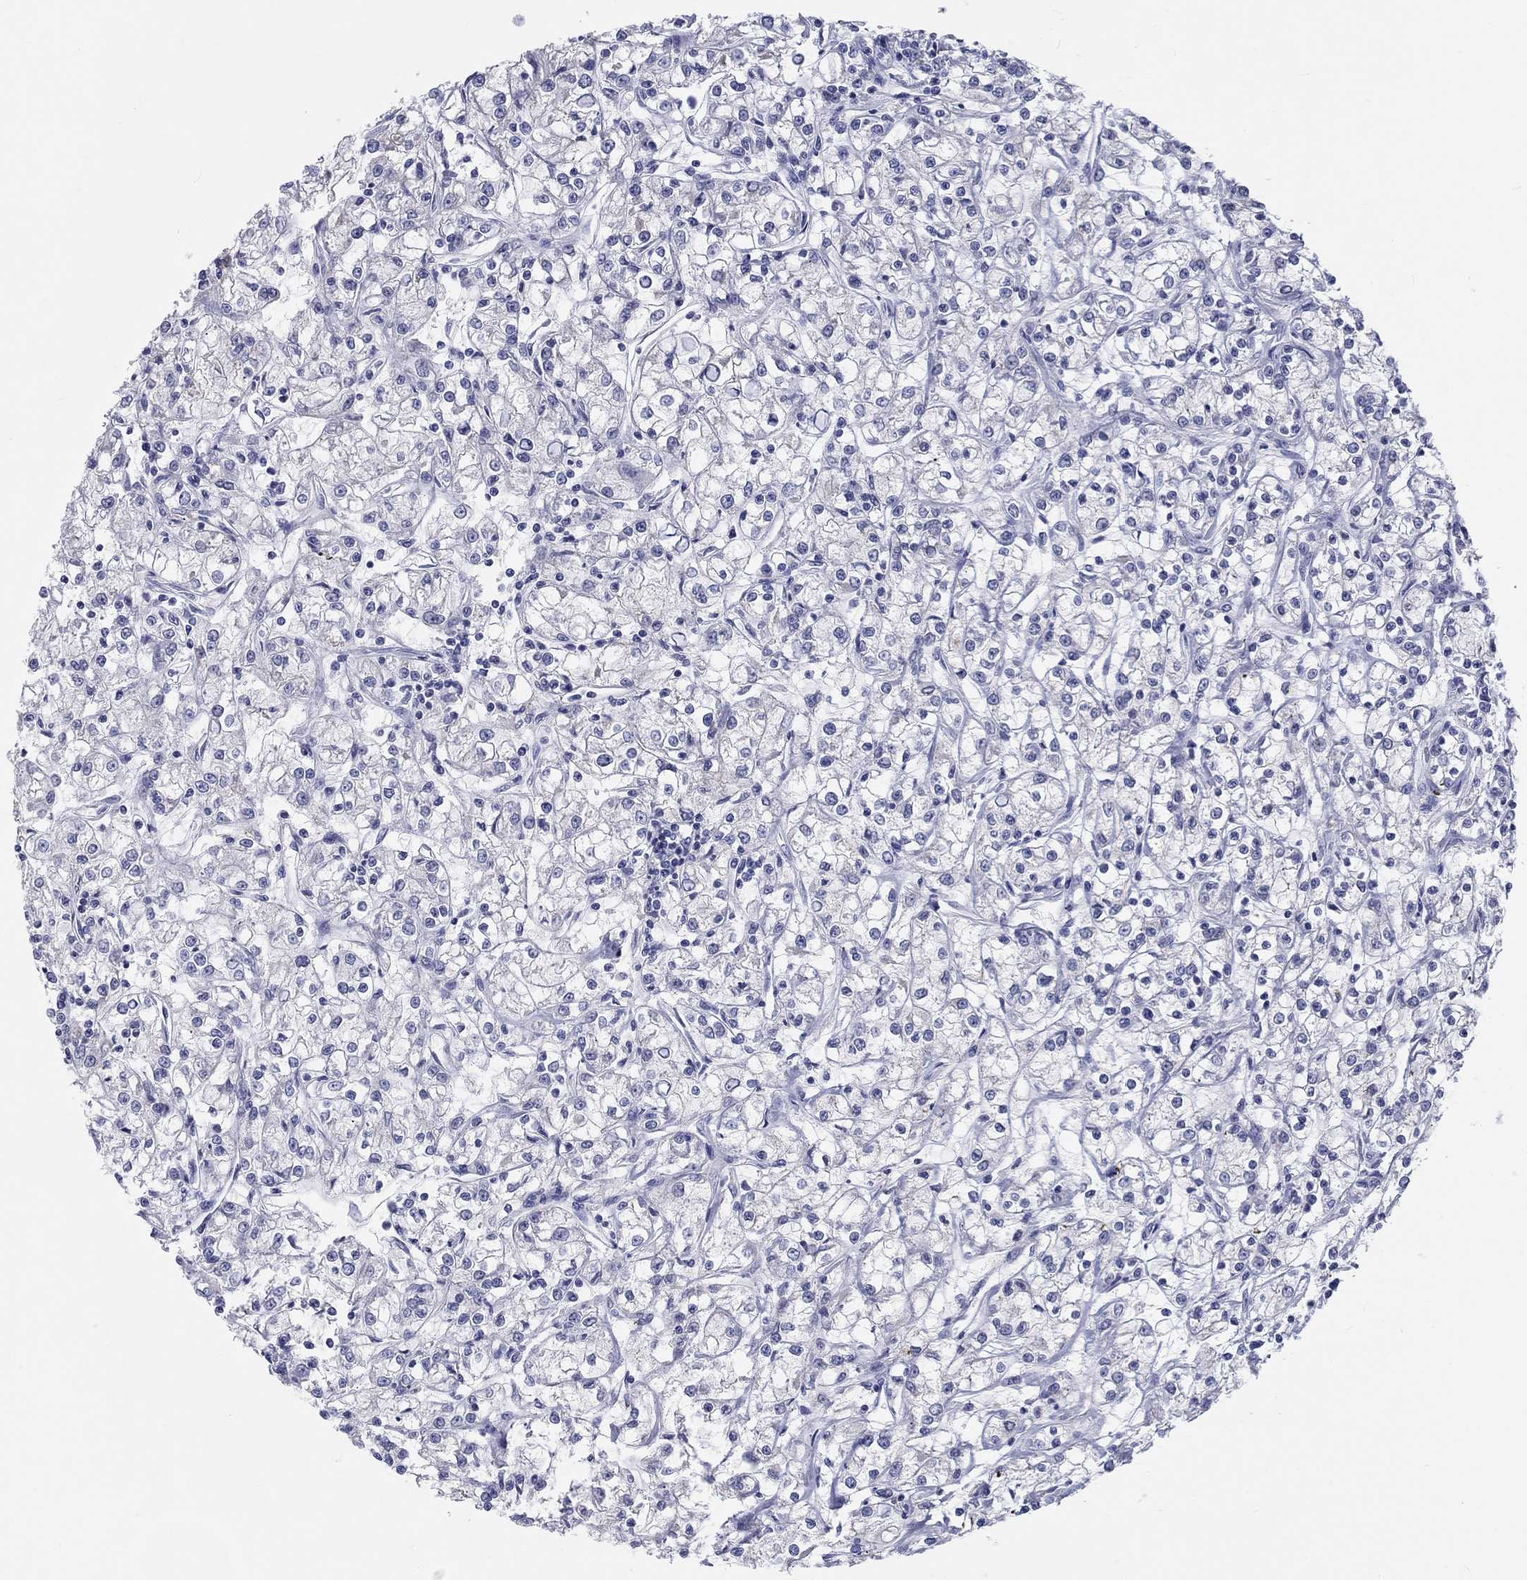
{"staining": {"intensity": "negative", "quantity": "none", "location": "none"}, "tissue": "renal cancer", "cell_type": "Tumor cells", "image_type": "cancer", "snomed": [{"axis": "morphology", "description": "Adenocarcinoma, NOS"}, {"axis": "topography", "description": "Kidney"}], "caption": "This is an immunohistochemistry micrograph of renal cancer. There is no expression in tumor cells.", "gene": "LRRC4C", "patient": {"sex": "female", "age": 59}}